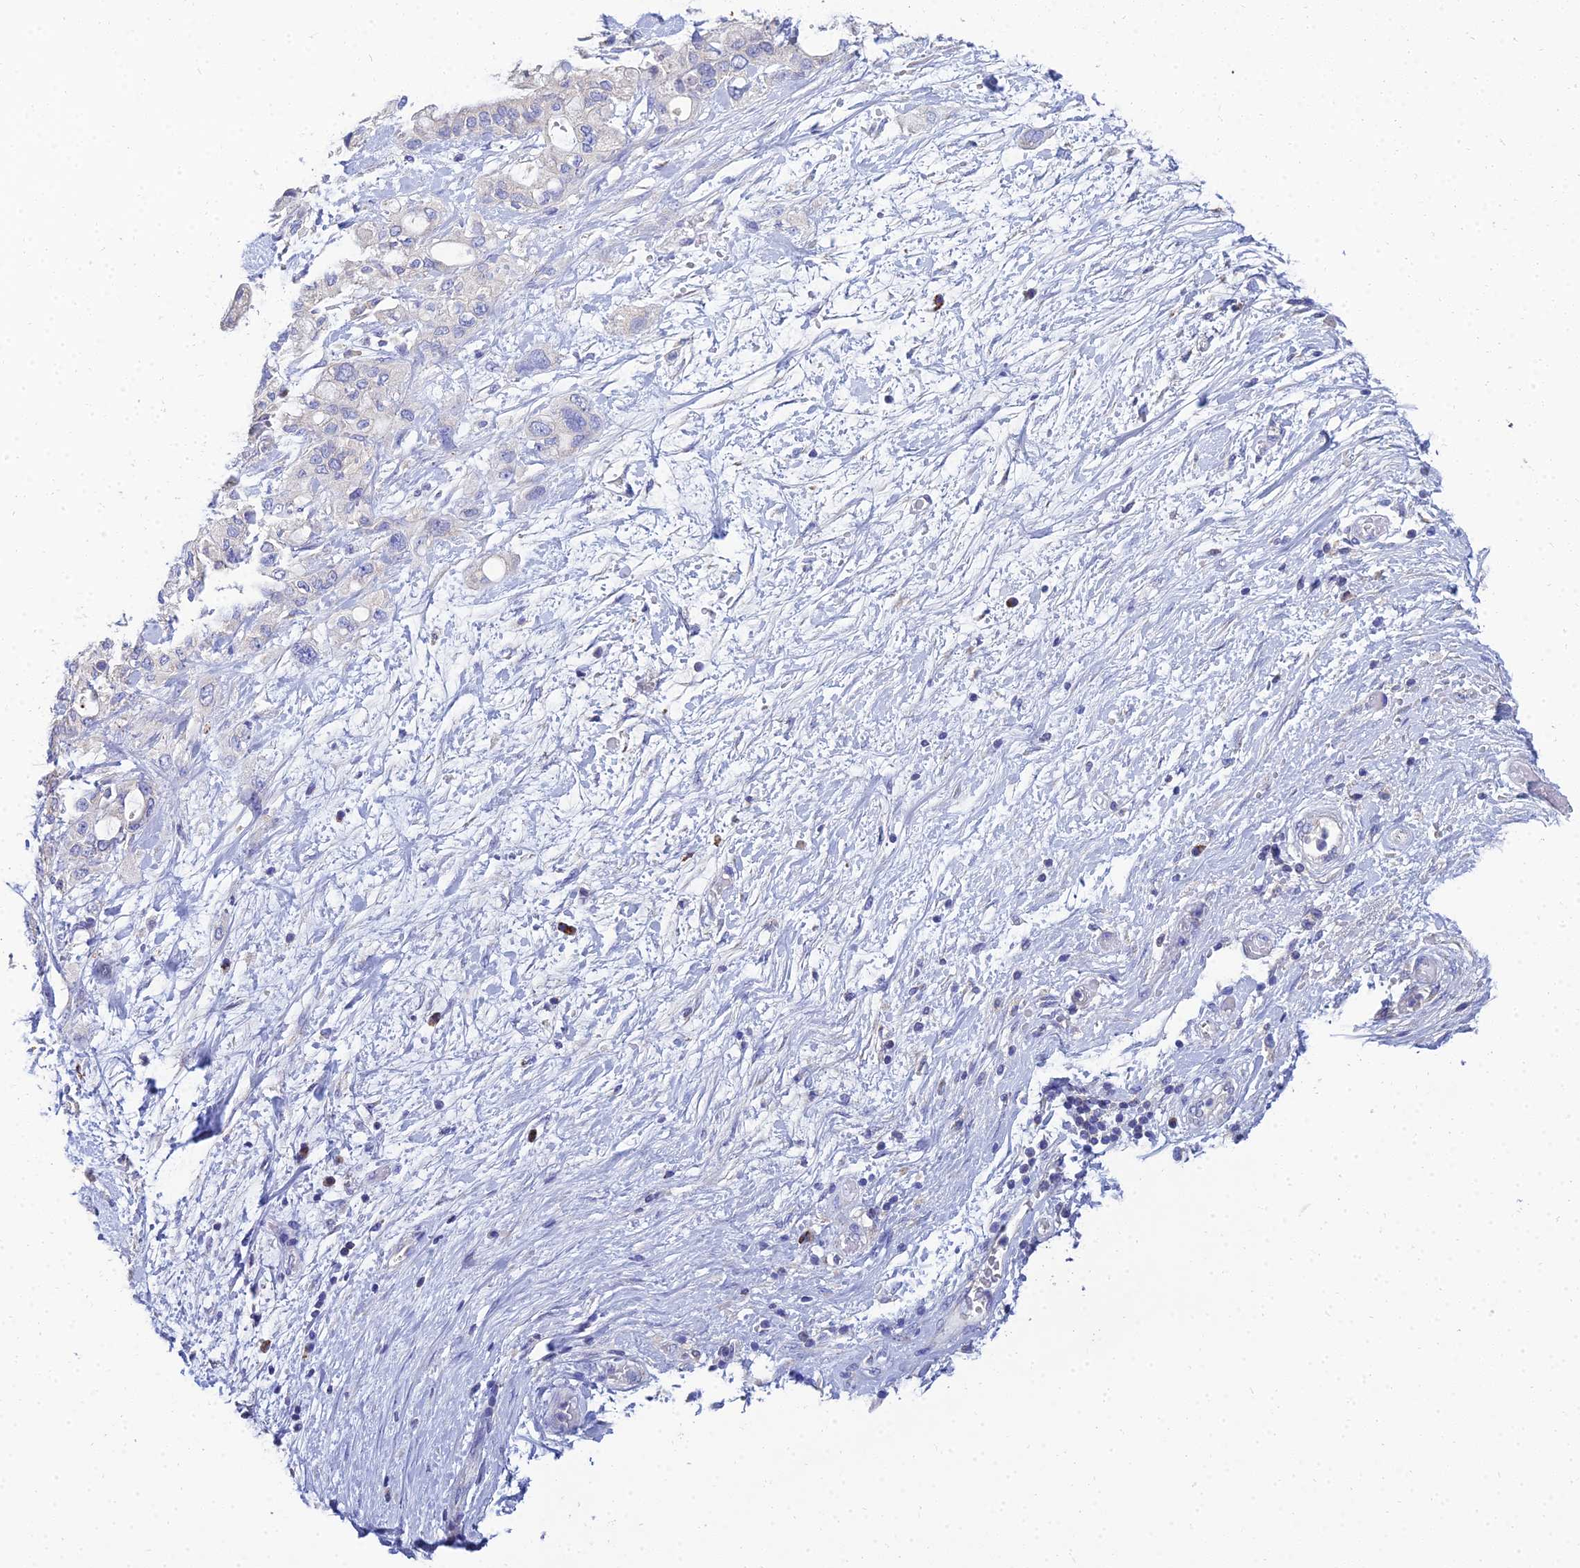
{"staining": {"intensity": "negative", "quantity": "none", "location": "none"}, "tissue": "pancreatic cancer", "cell_type": "Tumor cells", "image_type": "cancer", "snomed": [{"axis": "morphology", "description": "Inflammation, NOS"}, {"axis": "morphology", "description": "Adenocarcinoma, NOS"}, {"axis": "topography", "description": "Pancreas"}], "caption": "This is a micrograph of immunohistochemistry staining of pancreatic cancer (adenocarcinoma), which shows no positivity in tumor cells.", "gene": "NPY", "patient": {"sex": "female", "age": 56}}